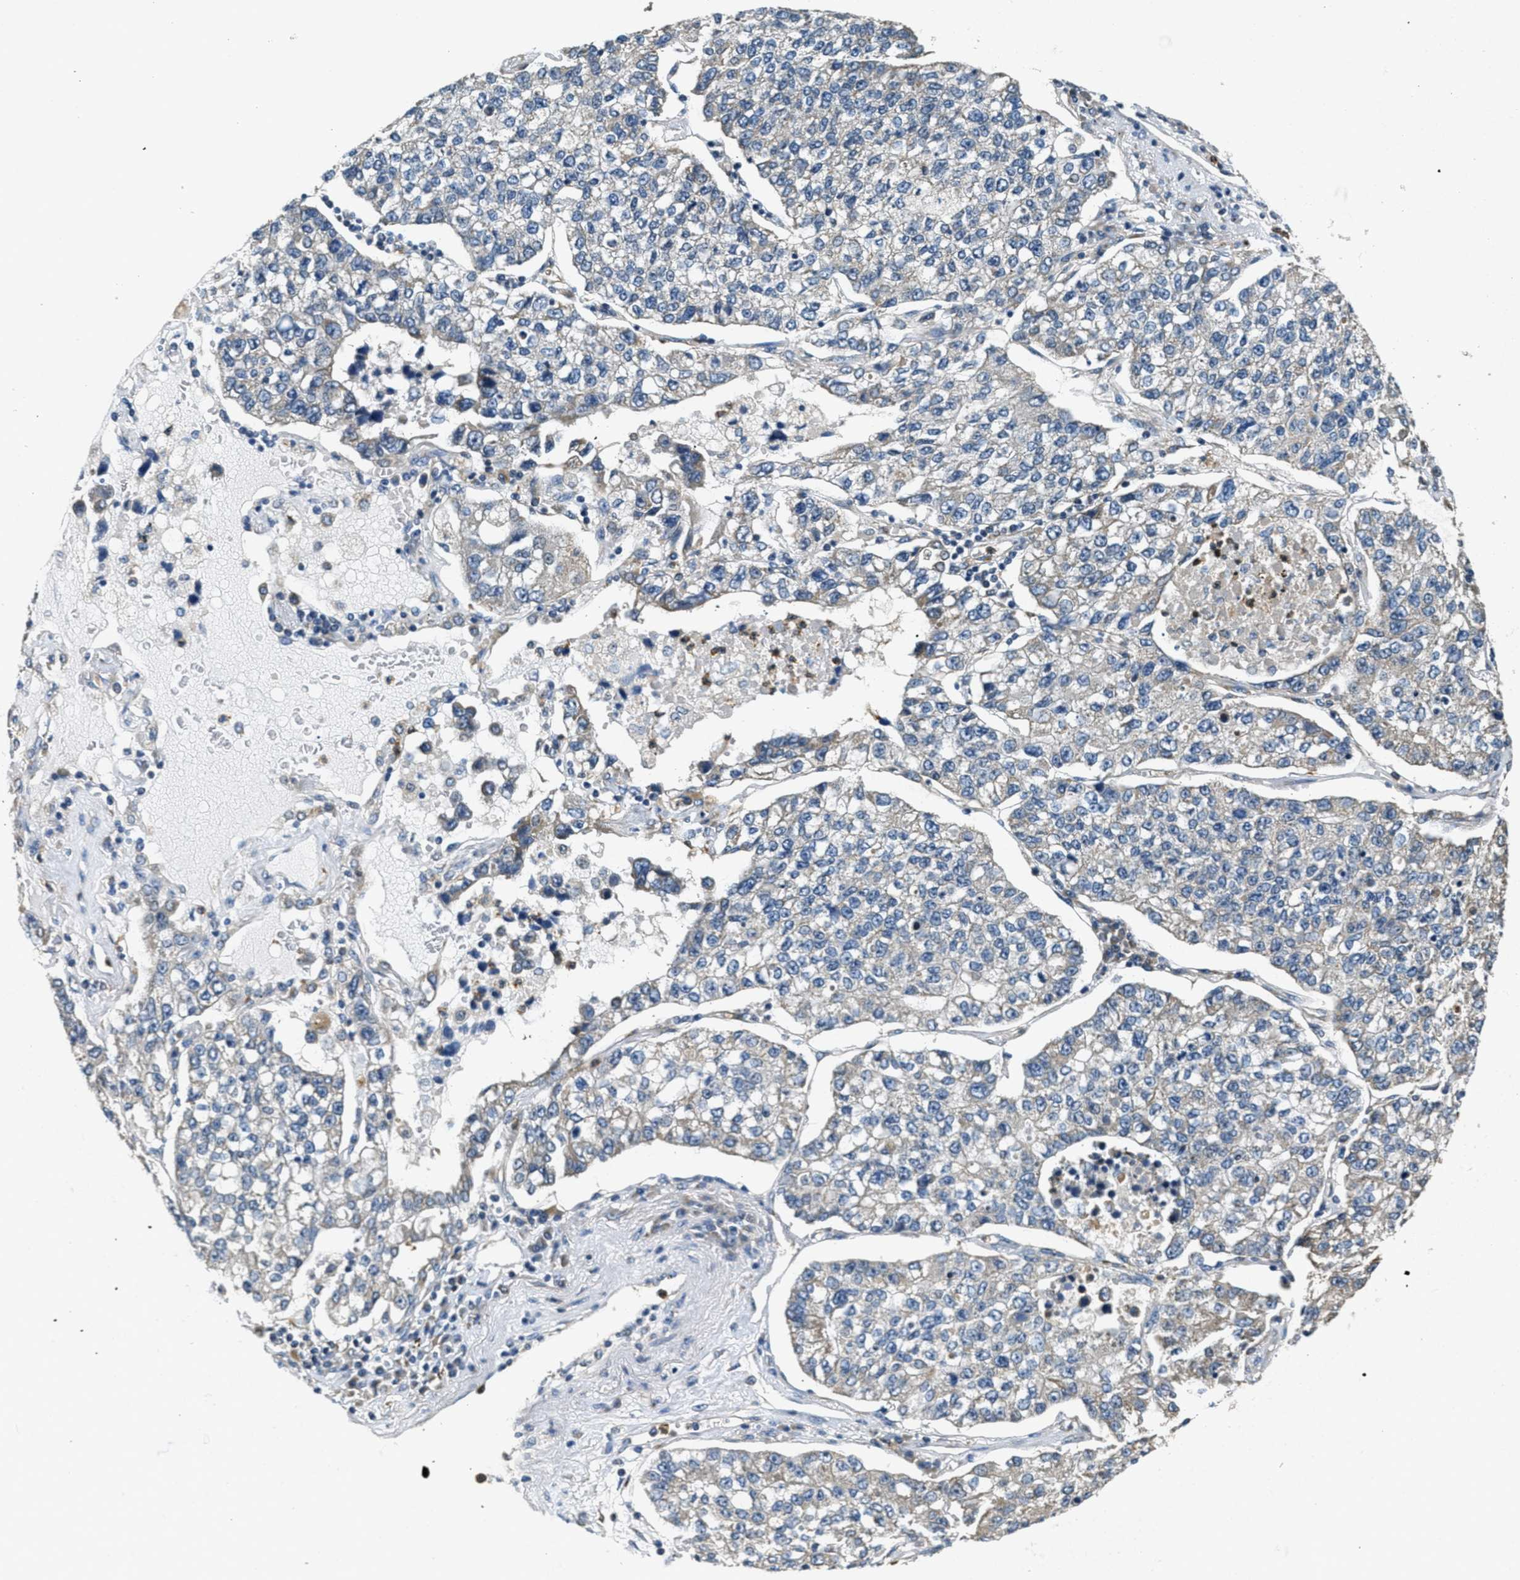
{"staining": {"intensity": "negative", "quantity": "none", "location": "none"}, "tissue": "lung cancer", "cell_type": "Tumor cells", "image_type": "cancer", "snomed": [{"axis": "morphology", "description": "Adenocarcinoma, NOS"}, {"axis": "topography", "description": "Lung"}], "caption": "DAB (3,3'-diaminobenzidine) immunohistochemical staining of lung adenocarcinoma displays no significant expression in tumor cells.", "gene": "TOMM70", "patient": {"sex": "male", "age": 49}}